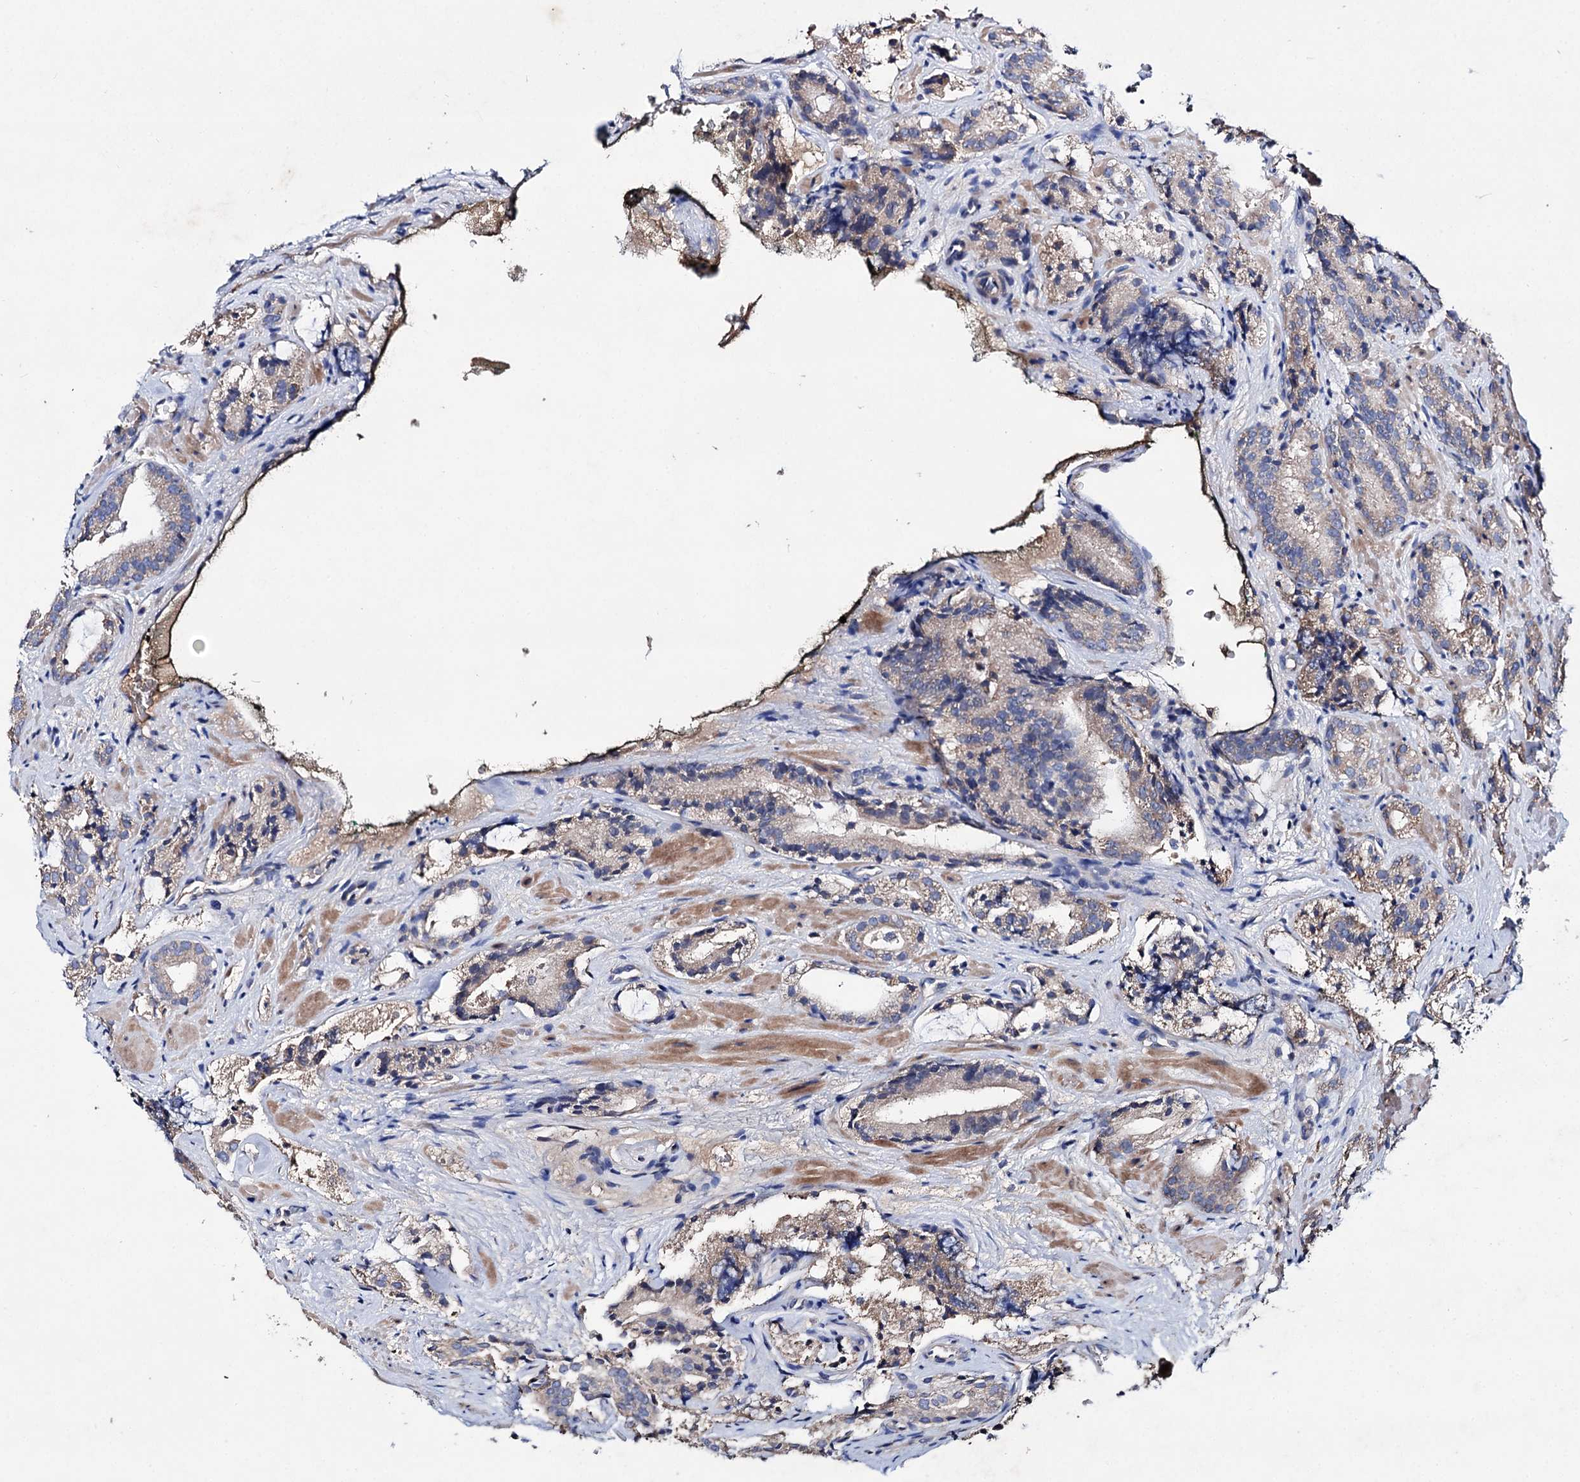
{"staining": {"intensity": "weak", "quantity": "25%-75%", "location": "cytoplasmic/membranous"}, "tissue": "prostate cancer", "cell_type": "Tumor cells", "image_type": "cancer", "snomed": [{"axis": "morphology", "description": "Adenocarcinoma, High grade"}, {"axis": "topography", "description": "Prostate"}], "caption": "Prostate high-grade adenocarcinoma tissue shows weak cytoplasmic/membranous expression in about 25%-75% of tumor cells", "gene": "CLPB", "patient": {"sex": "male", "age": 57}}